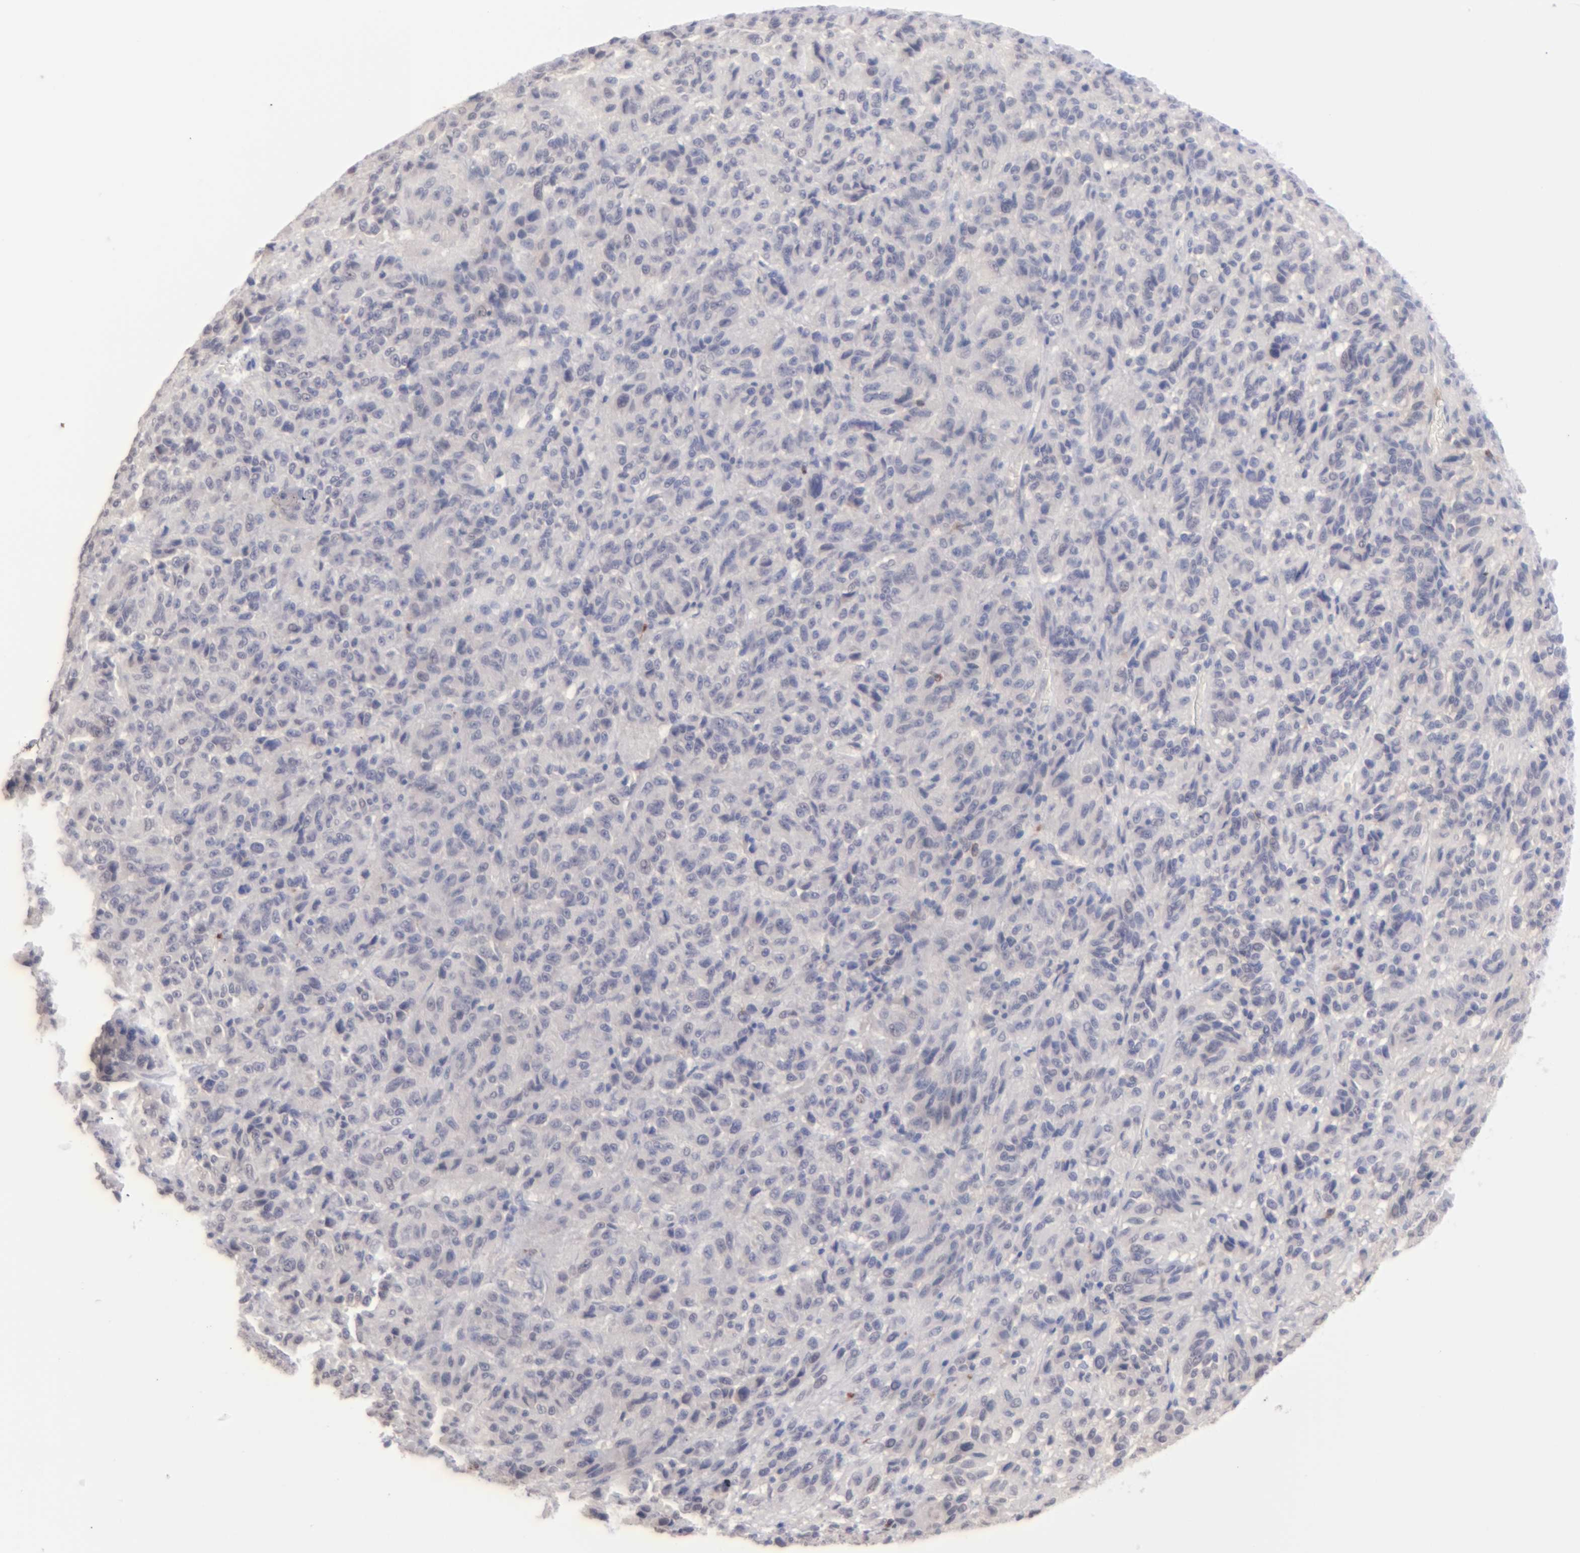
{"staining": {"intensity": "weak", "quantity": "25%-75%", "location": "cytoplasmic/membranous"}, "tissue": "melanoma", "cell_type": "Tumor cells", "image_type": "cancer", "snomed": [{"axis": "morphology", "description": "Malignant melanoma, Metastatic site"}, {"axis": "topography", "description": "Lung"}], "caption": "A low amount of weak cytoplasmic/membranous positivity is seen in approximately 25%-75% of tumor cells in melanoma tissue.", "gene": "MGAM", "patient": {"sex": "male", "age": 64}}